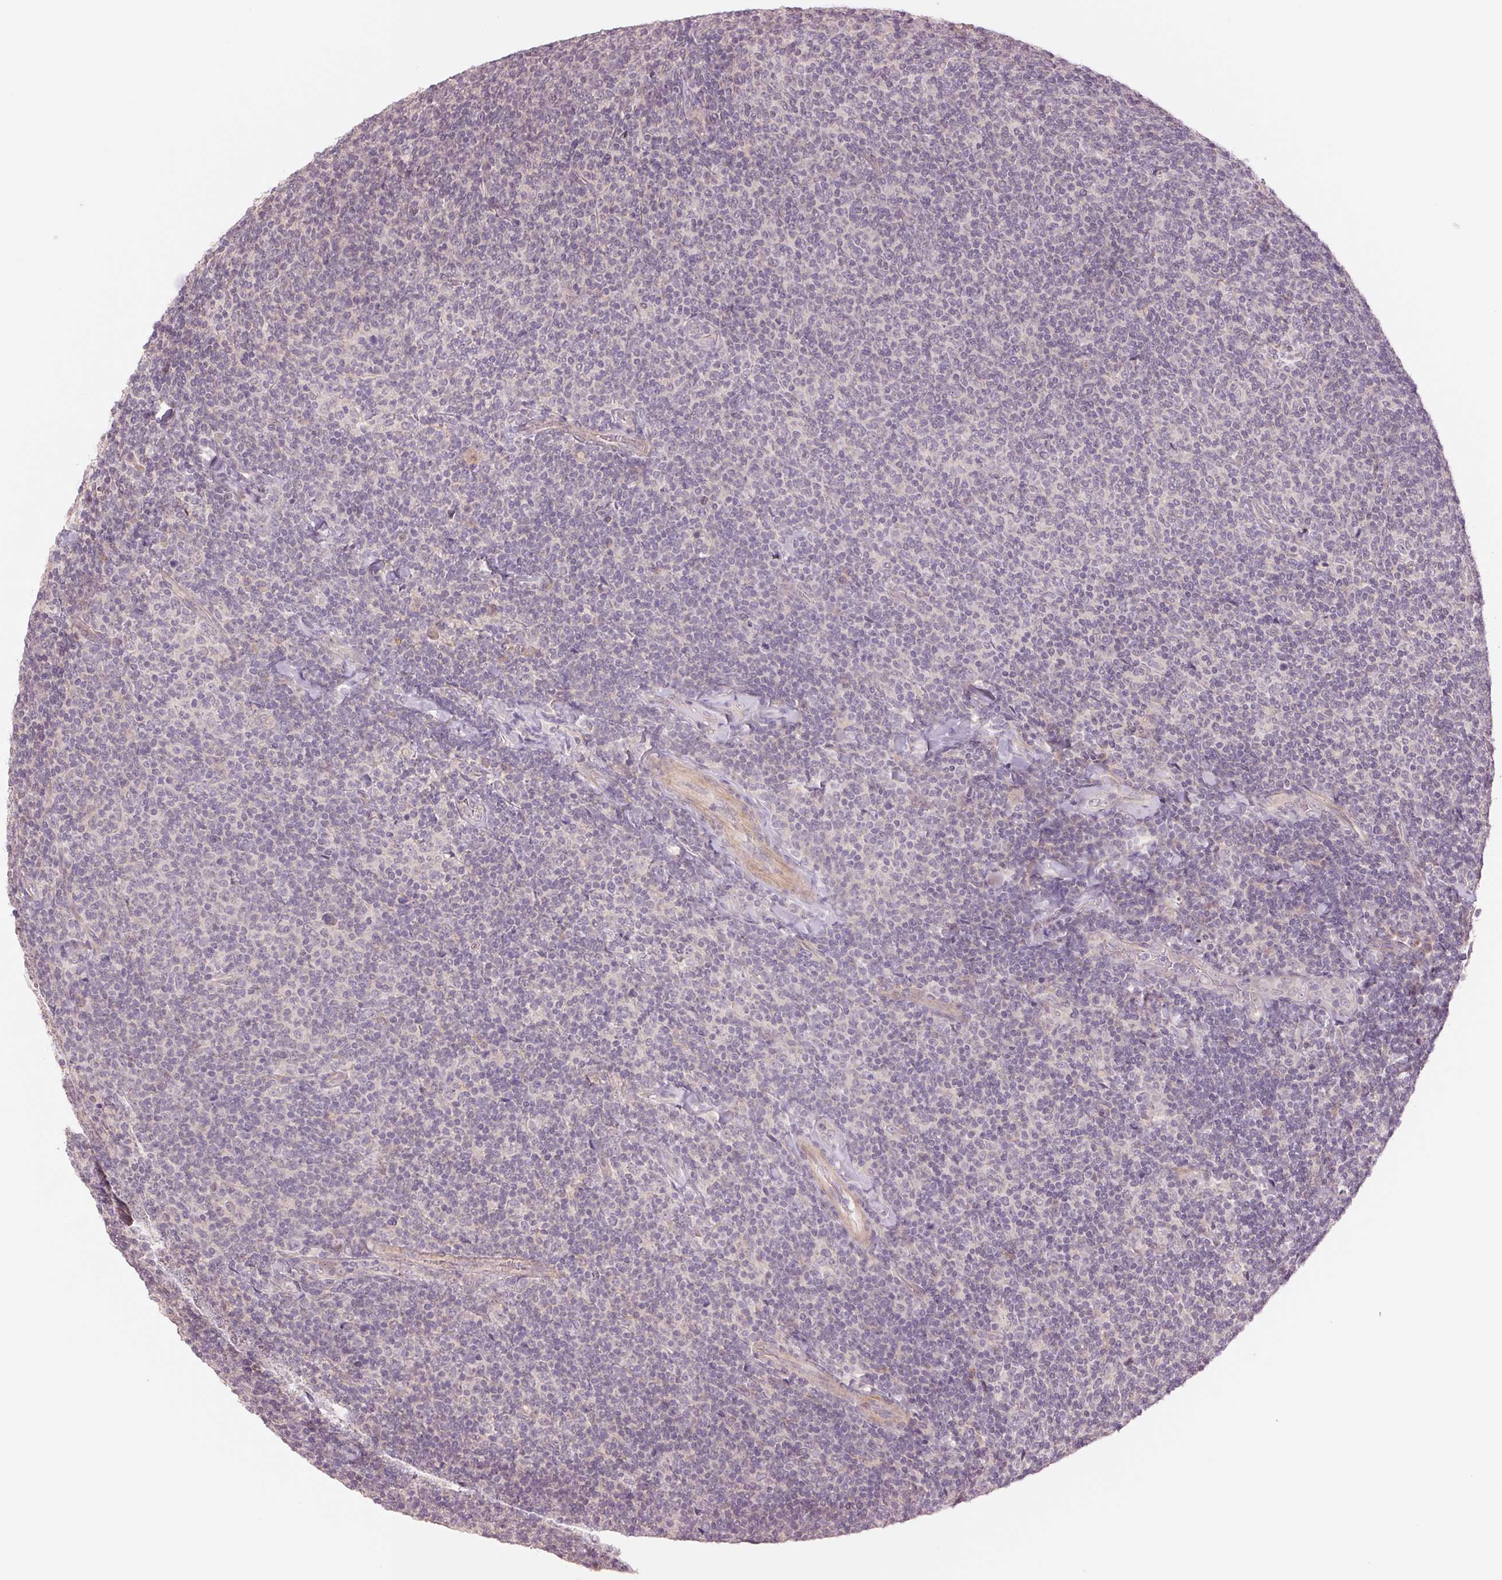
{"staining": {"intensity": "negative", "quantity": "none", "location": "none"}, "tissue": "lymphoma", "cell_type": "Tumor cells", "image_type": "cancer", "snomed": [{"axis": "morphology", "description": "Malignant lymphoma, non-Hodgkin's type, Low grade"}, {"axis": "topography", "description": "Lymph node"}], "caption": "This is an immunohistochemistry (IHC) micrograph of malignant lymphoma, non-Hodgkin's type (low-grade). There is no staining in tumor cells.", "gene": "PPIA", "patient": {"sex": "male", "age": 52}}